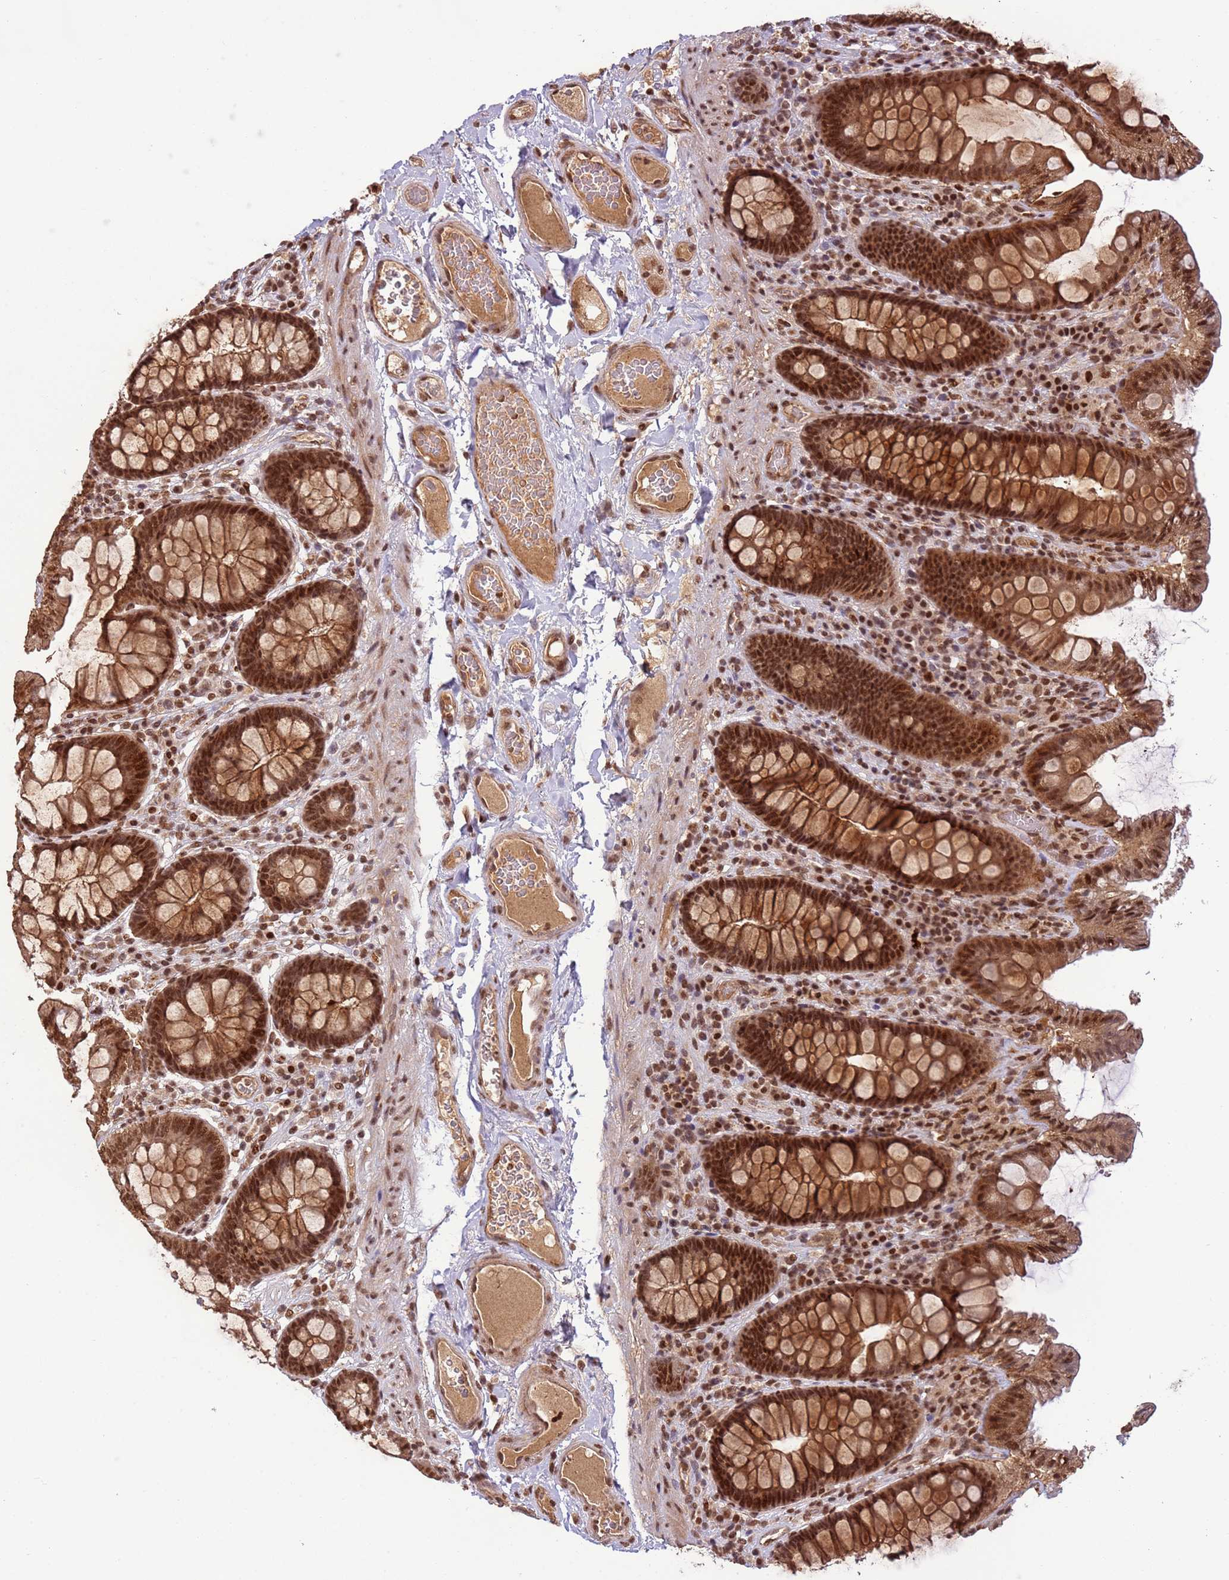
{"staining": {"intensity": "moderate", "quantity": ">75%", "location": "cytoplasmic/membranous,nuclear"}, "tissue": "colon", "cell_type": "Endothelial cells", "image_type": "normal", "snomed": [{"axis": "morphology", "description": "Normal tissue, NOS"}, {"axis": "topography", "description": "Colon"}], "caption": "Colon stained with DAB immunohistochemistry (IHC) reveals medium levels of moderate cytoplasmic/membranous,nuclear staining in about >75% of endothelial cells.", "gene": "ZBTB12", "patient": {"sex": "male", "age": 84}}